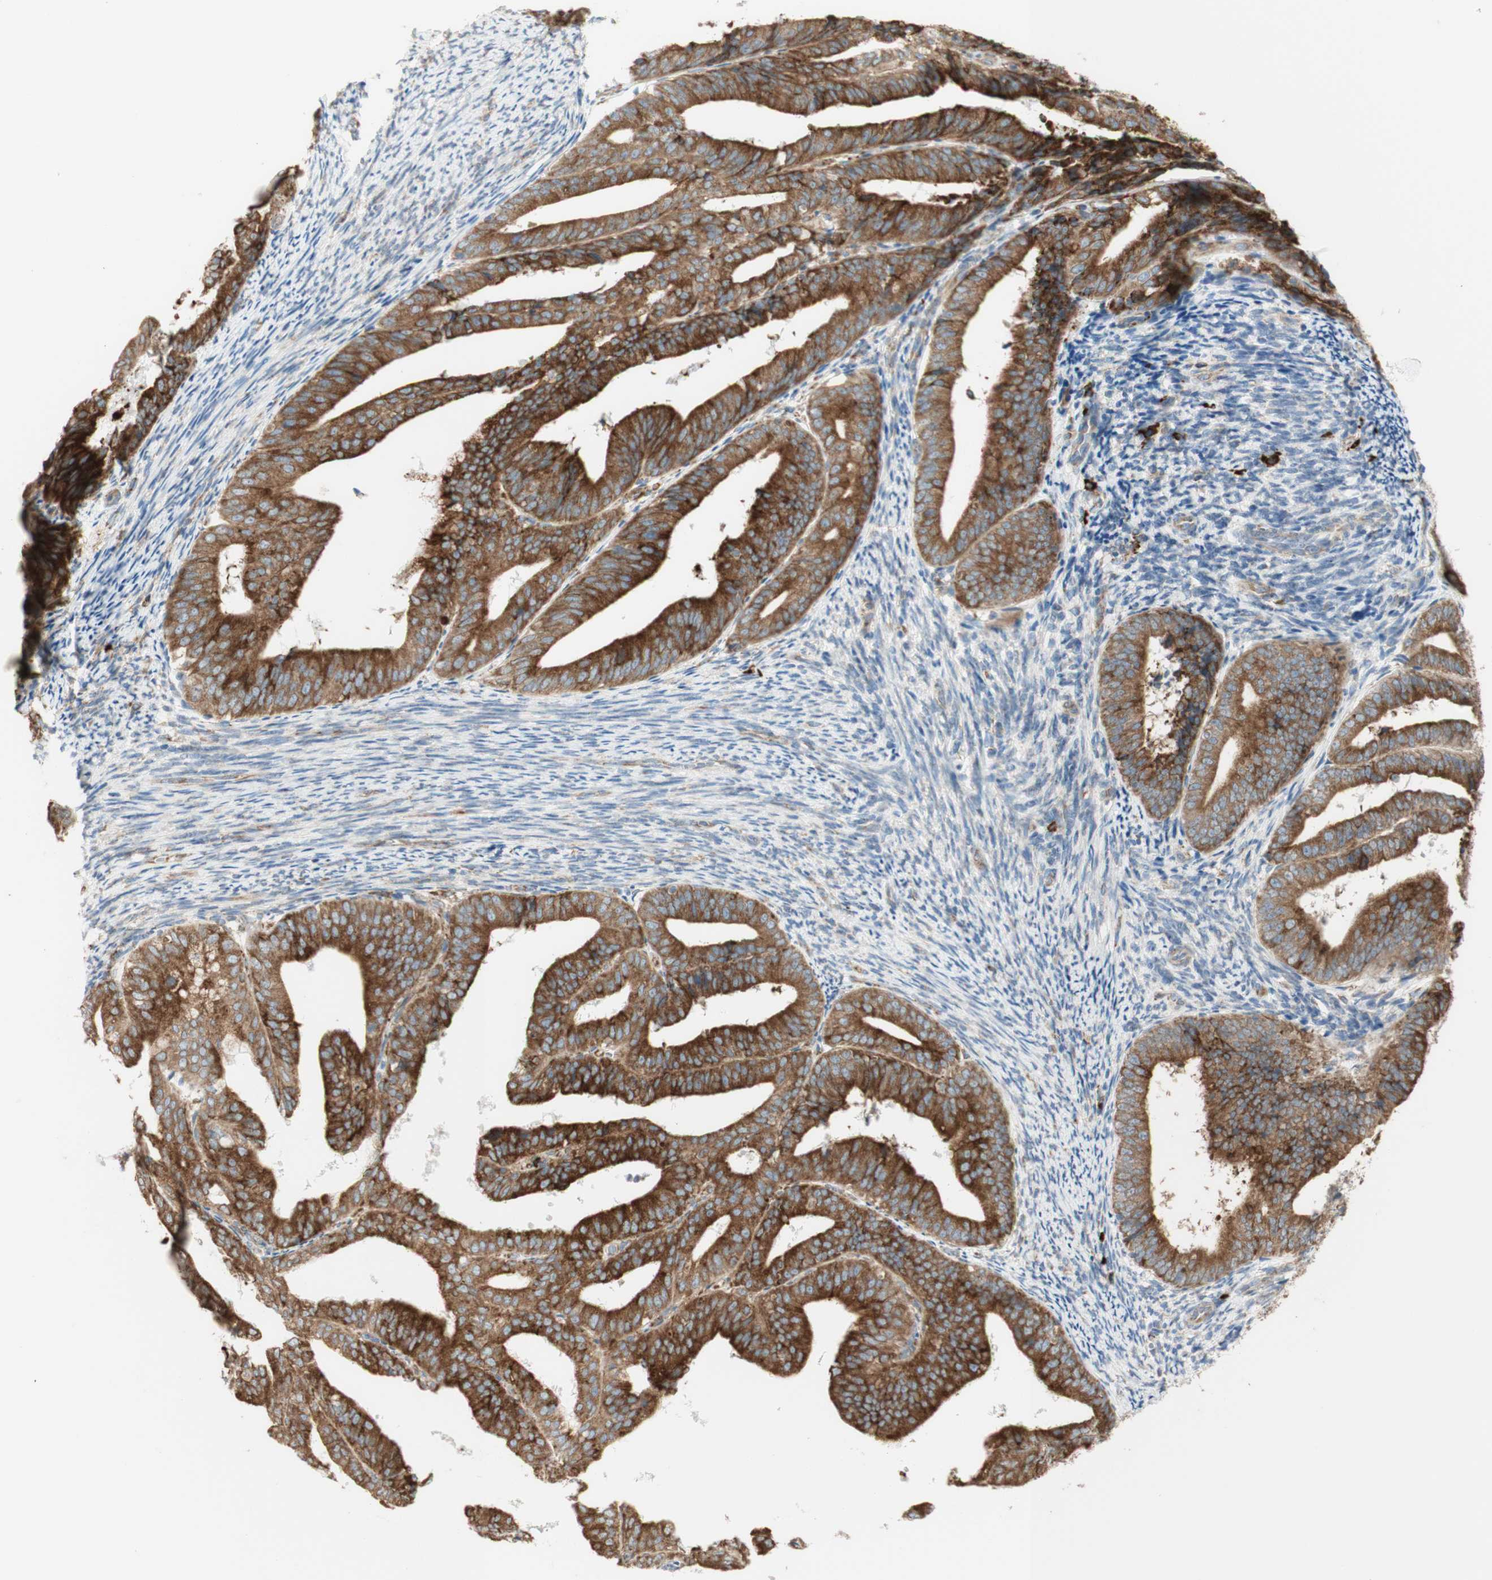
{"staining": {"intensity": "strong", "quantity": ">75%", "location": "cytoplasmic/membranous"}, "tissue": "endometrial cancer", "cell_type": "Tumor cells", "image_type": "cancer", "snomed": [{"axis": "morphology", "description": "Adenocarcinoma, NOS"}, {"axis": "topography", "description": "Endometrium"}], "caption": "Immunohistochemical staining of human adenocarcinoma (endometrial) reveals strong cytoplasmic/membranous protein expression in about >75% of tumor cells.", "gene": "MANF", "patient": {"sex": "female", "age": 63}}